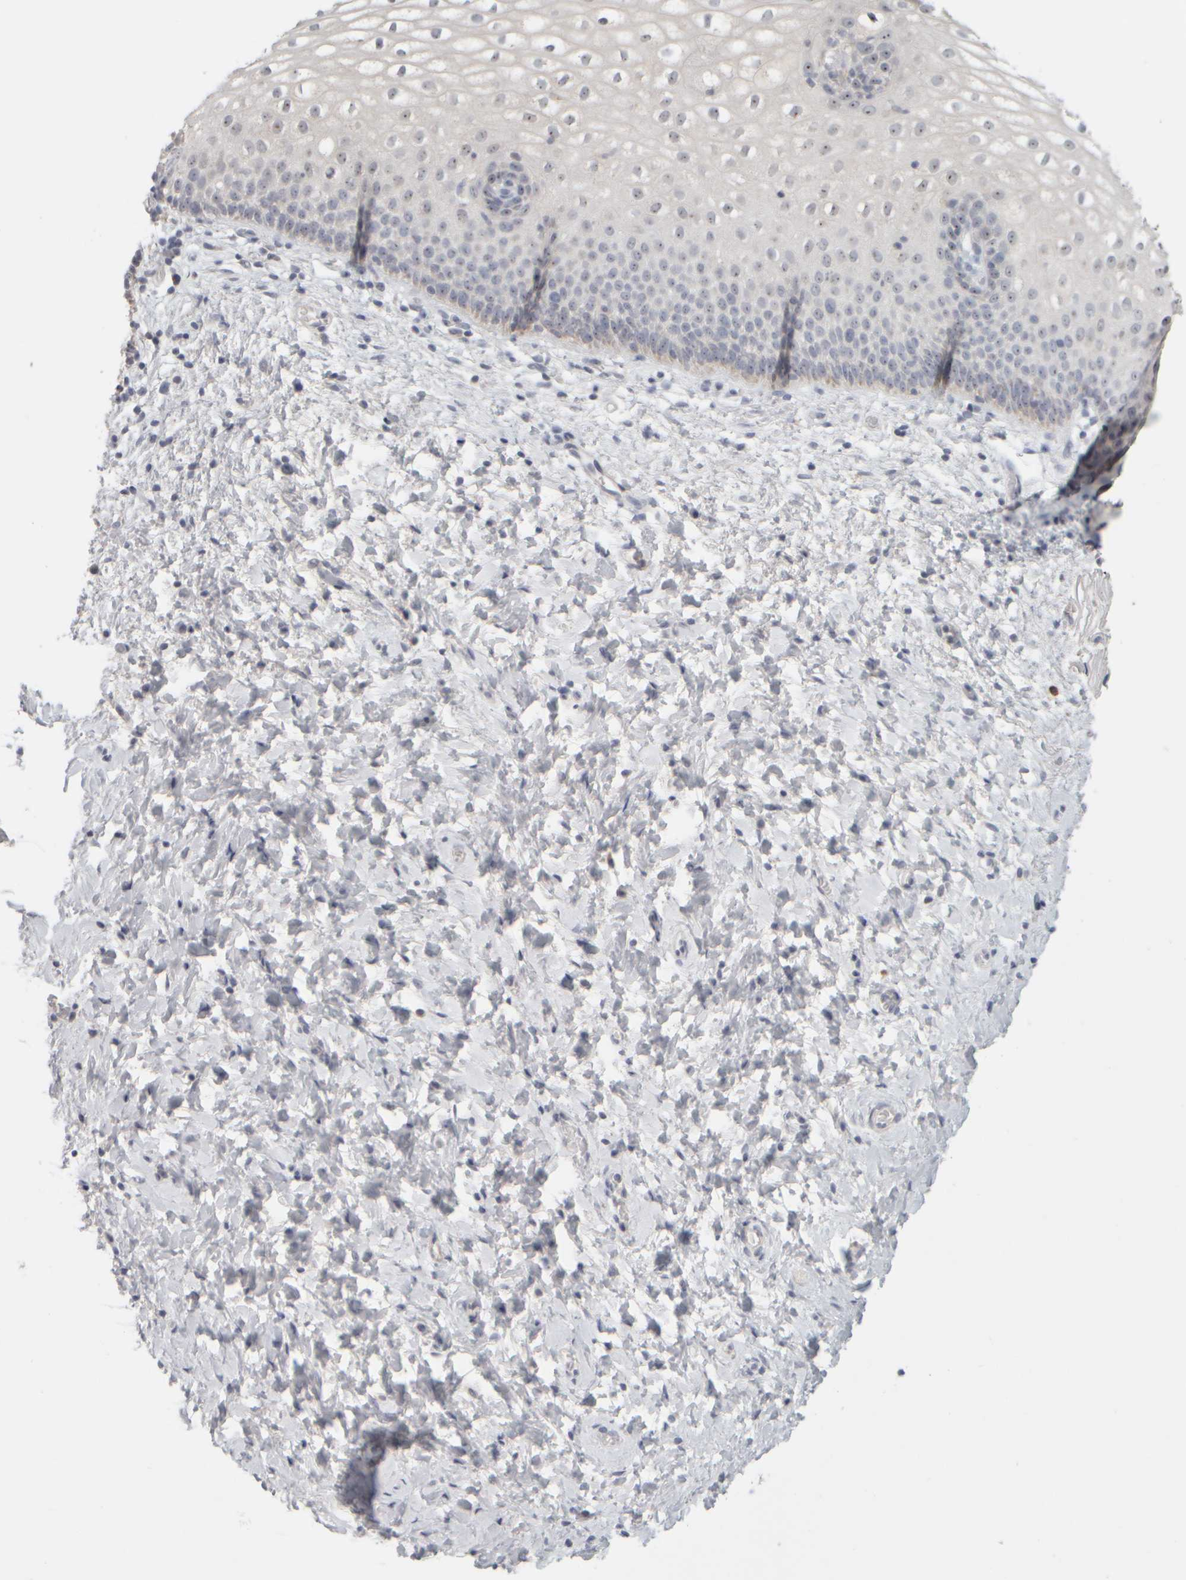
{"staining": {"intensity": "moderate", "quantity": ">75%", "location": "cytoplasmic/membranous"}, "tissue": "cervix", "cell_type": "Squamous epithelial cells", "image_type": "normal", "snomed": [{"axis": "morphology", "description": "Normal tissue, NOS"}, {"axis": "topography", "description": "Cervix"}], "caption": "A brown stain labels moderate cytoplasmic/membranous expression of a protein in squamous epithelial cells of normal cervix. (Stains: DAB (3,3'-diaminobenzidine) in brown, nuclei in blue, Microscopy: brightfield microscopy at high magnification).", "gene": "DCXR", "patient": {"sex": "female", "age": 72}}